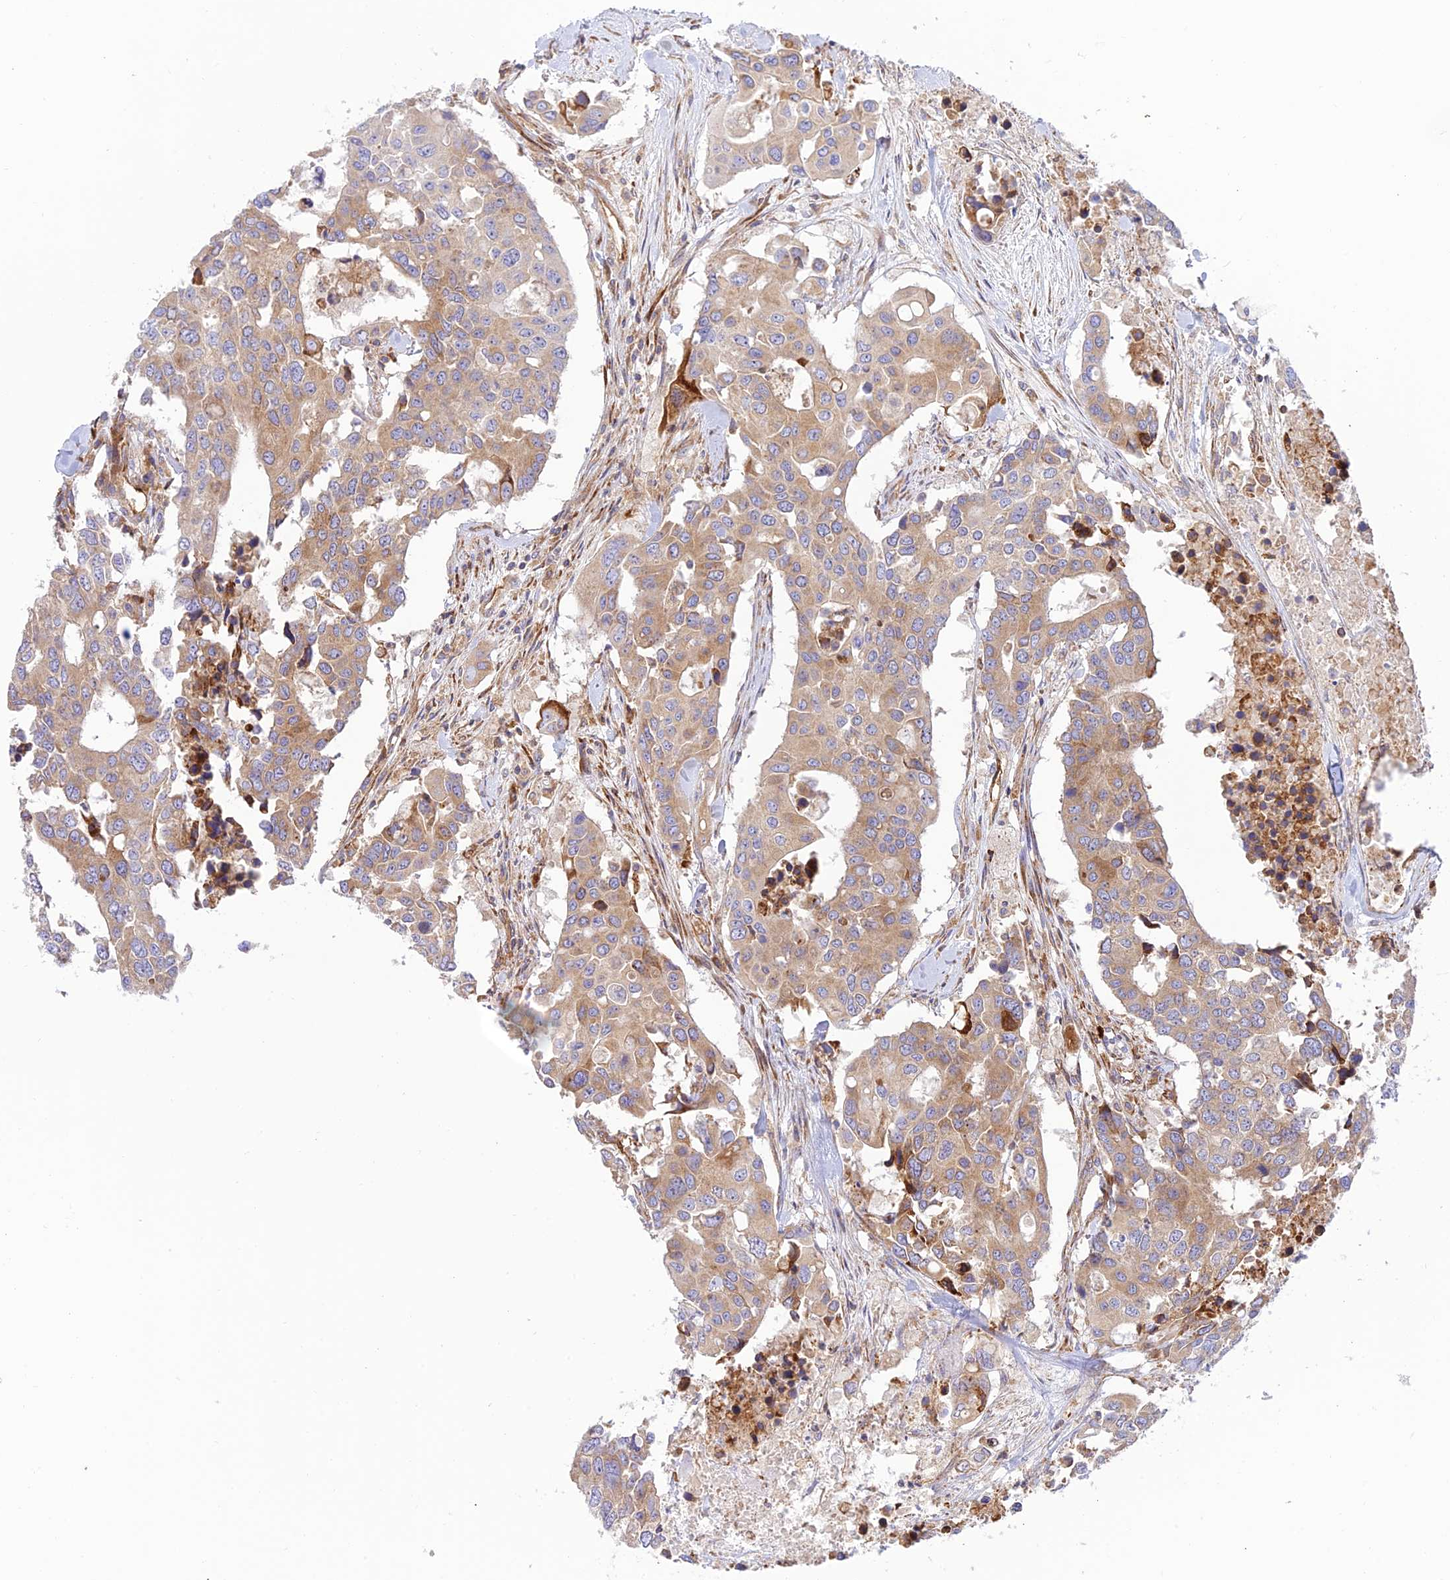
{"staining": {"intensity": "moderate", "quantity": ">75%", "location": "cytoplasmic/membranous"}, "tissue": "colorectal cancer", "cell_type": "Tumor cells", "image_type": "cancer", "snomed": [{"axis": "morphology", "description": "Adenocarcinoma, NOS"}, {"axis": "topography", "description": "Colon"}], "caption": "About >75% of tumor cells in human colorectal cancer (adenocarcinoma) show moderate cytoplasmic/membranous protein expression as visualized by brown immunohistochemical staining.", "gene": "PIMREG", "patient": {"sex": "male", "age": 77}}